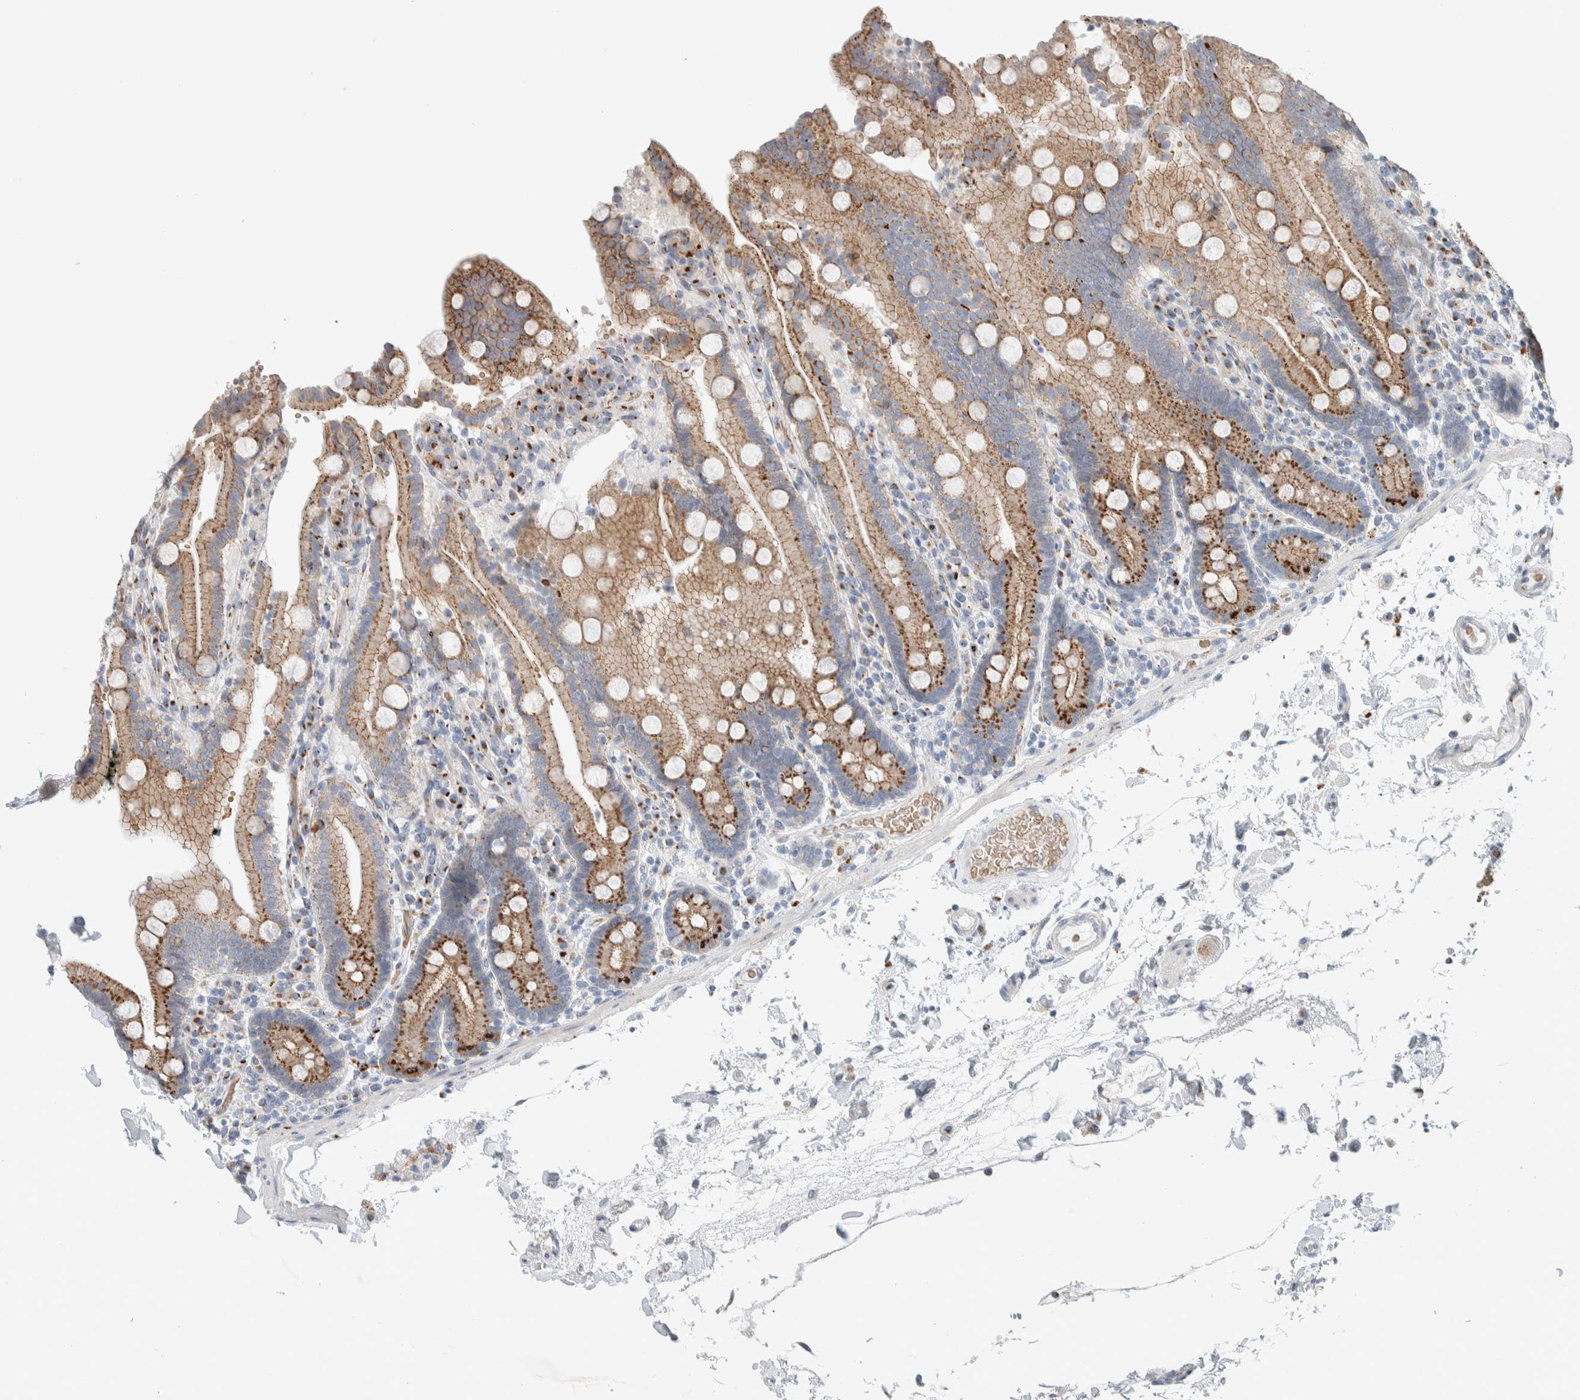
{"staining": {"intensity": "moderate", "quantity": ">75%", "location": "cytoplasmic/membranous"}, "tissue": "duodenum", "cell_type": "Glandular cells", "image_type": "normal", "snomed": [{"axis": "morphology", "description": "Normal tissue, NOS"}, {"axis": "topography", "description": "Small intestine, NOS"}], "caption": "DAB (3,3'-diaminobenzidine) immunohistochemical staining of normal duodenum reveals moderate cytoplasmic/membranous protein positivity in approximately >75% of glandular cells.", "gene": "SLC38A10", "patient": {"sex": "female", "age": 71}}